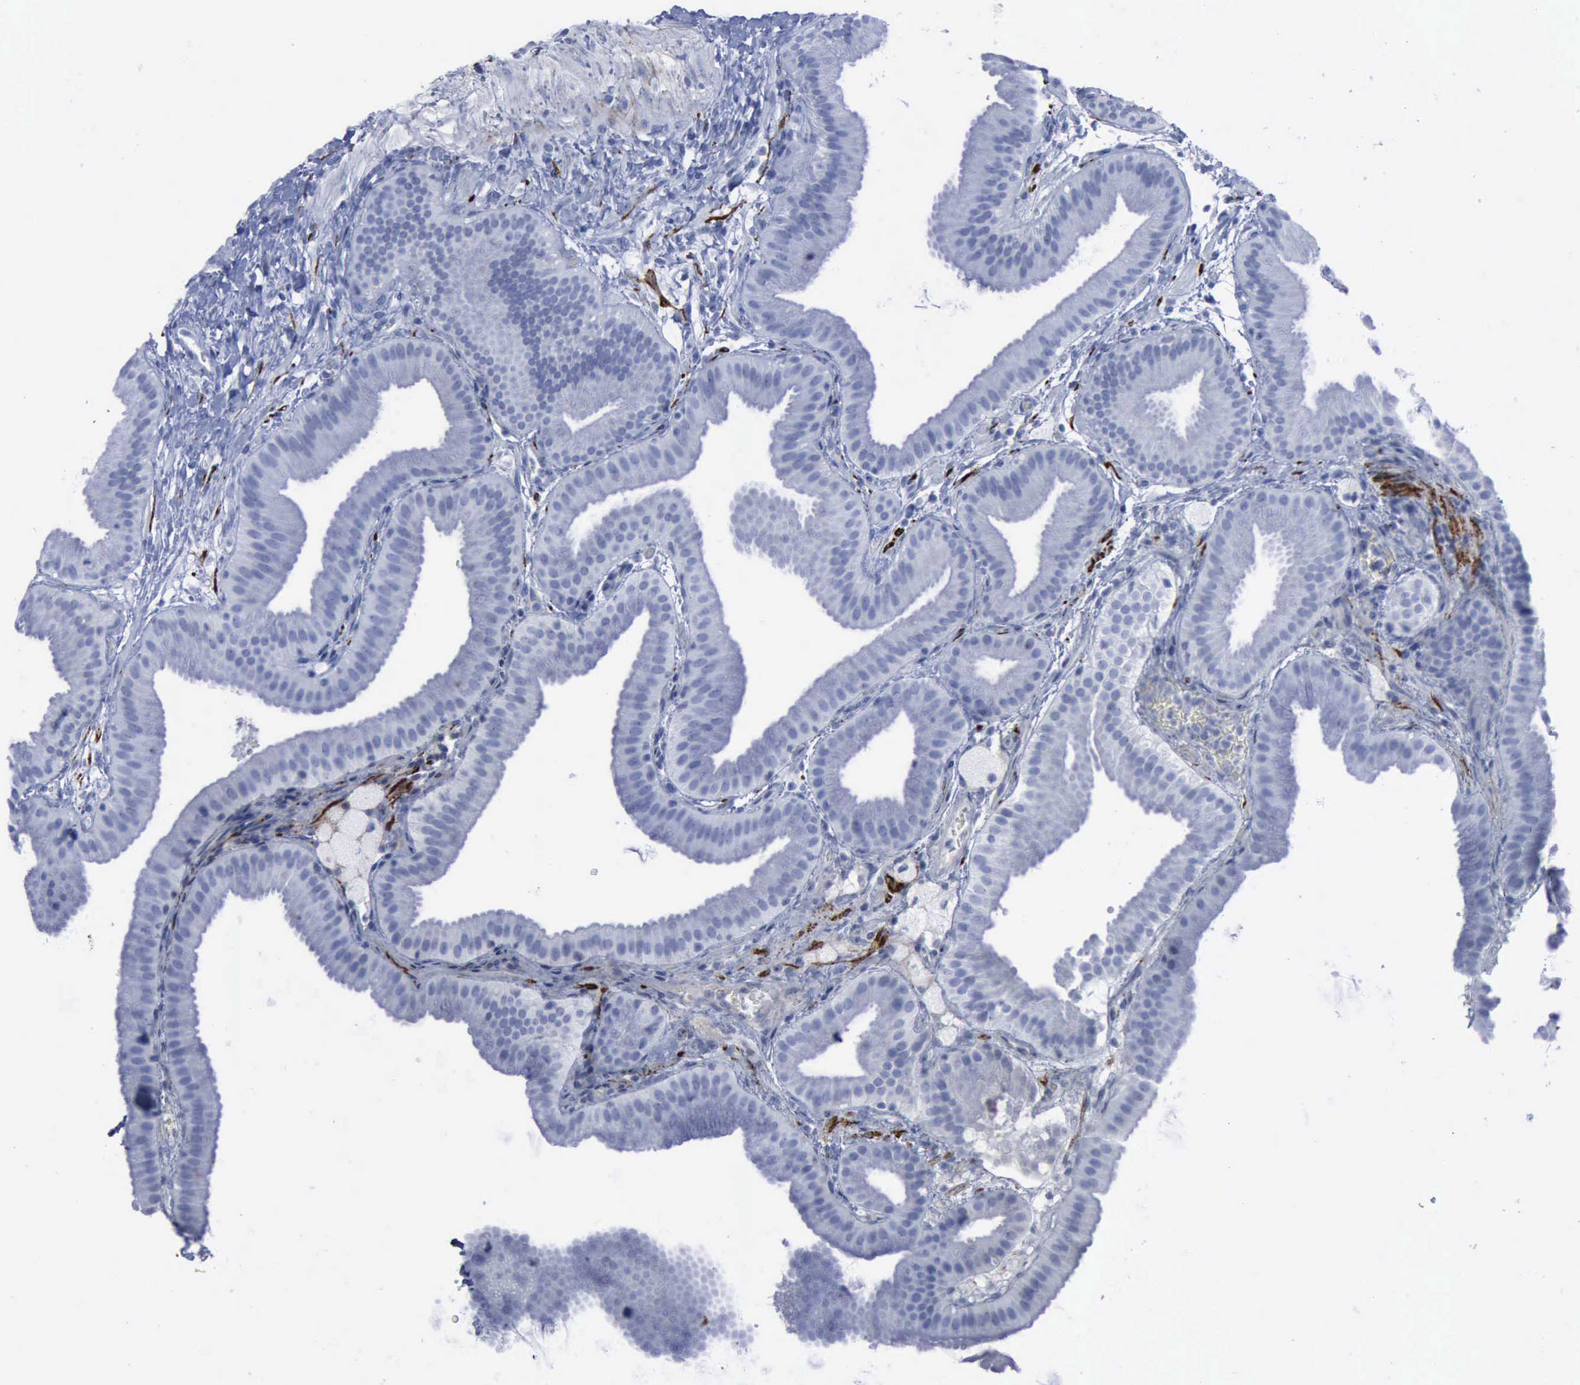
{"staining": {"intensity": "negative", "quantity": "none", "location": "none"}, "tissue": "gallbladder", "cell_type": "Glandular cells", "image_type": "normal", "snomed": [{"axis": "morphology", "description": "Normal tissue, NOS"}, {"axis": "topography", "description": "Gallbladder"}], "caption": "Immunohistochemistry (IHC) histopathology image of unremarkable human gallbladder stained for a protein (brown), which reveals no staining in glandular cells. (Stains: DAB (3,3'-diaminobenzidine) immunohistochemistry (IHC) with hematoxylin counter stain, Microscopy: brightfield microscopy at high magnification).", "gene": "NGFR", "patient": {"sex": "female", "age": 63}}